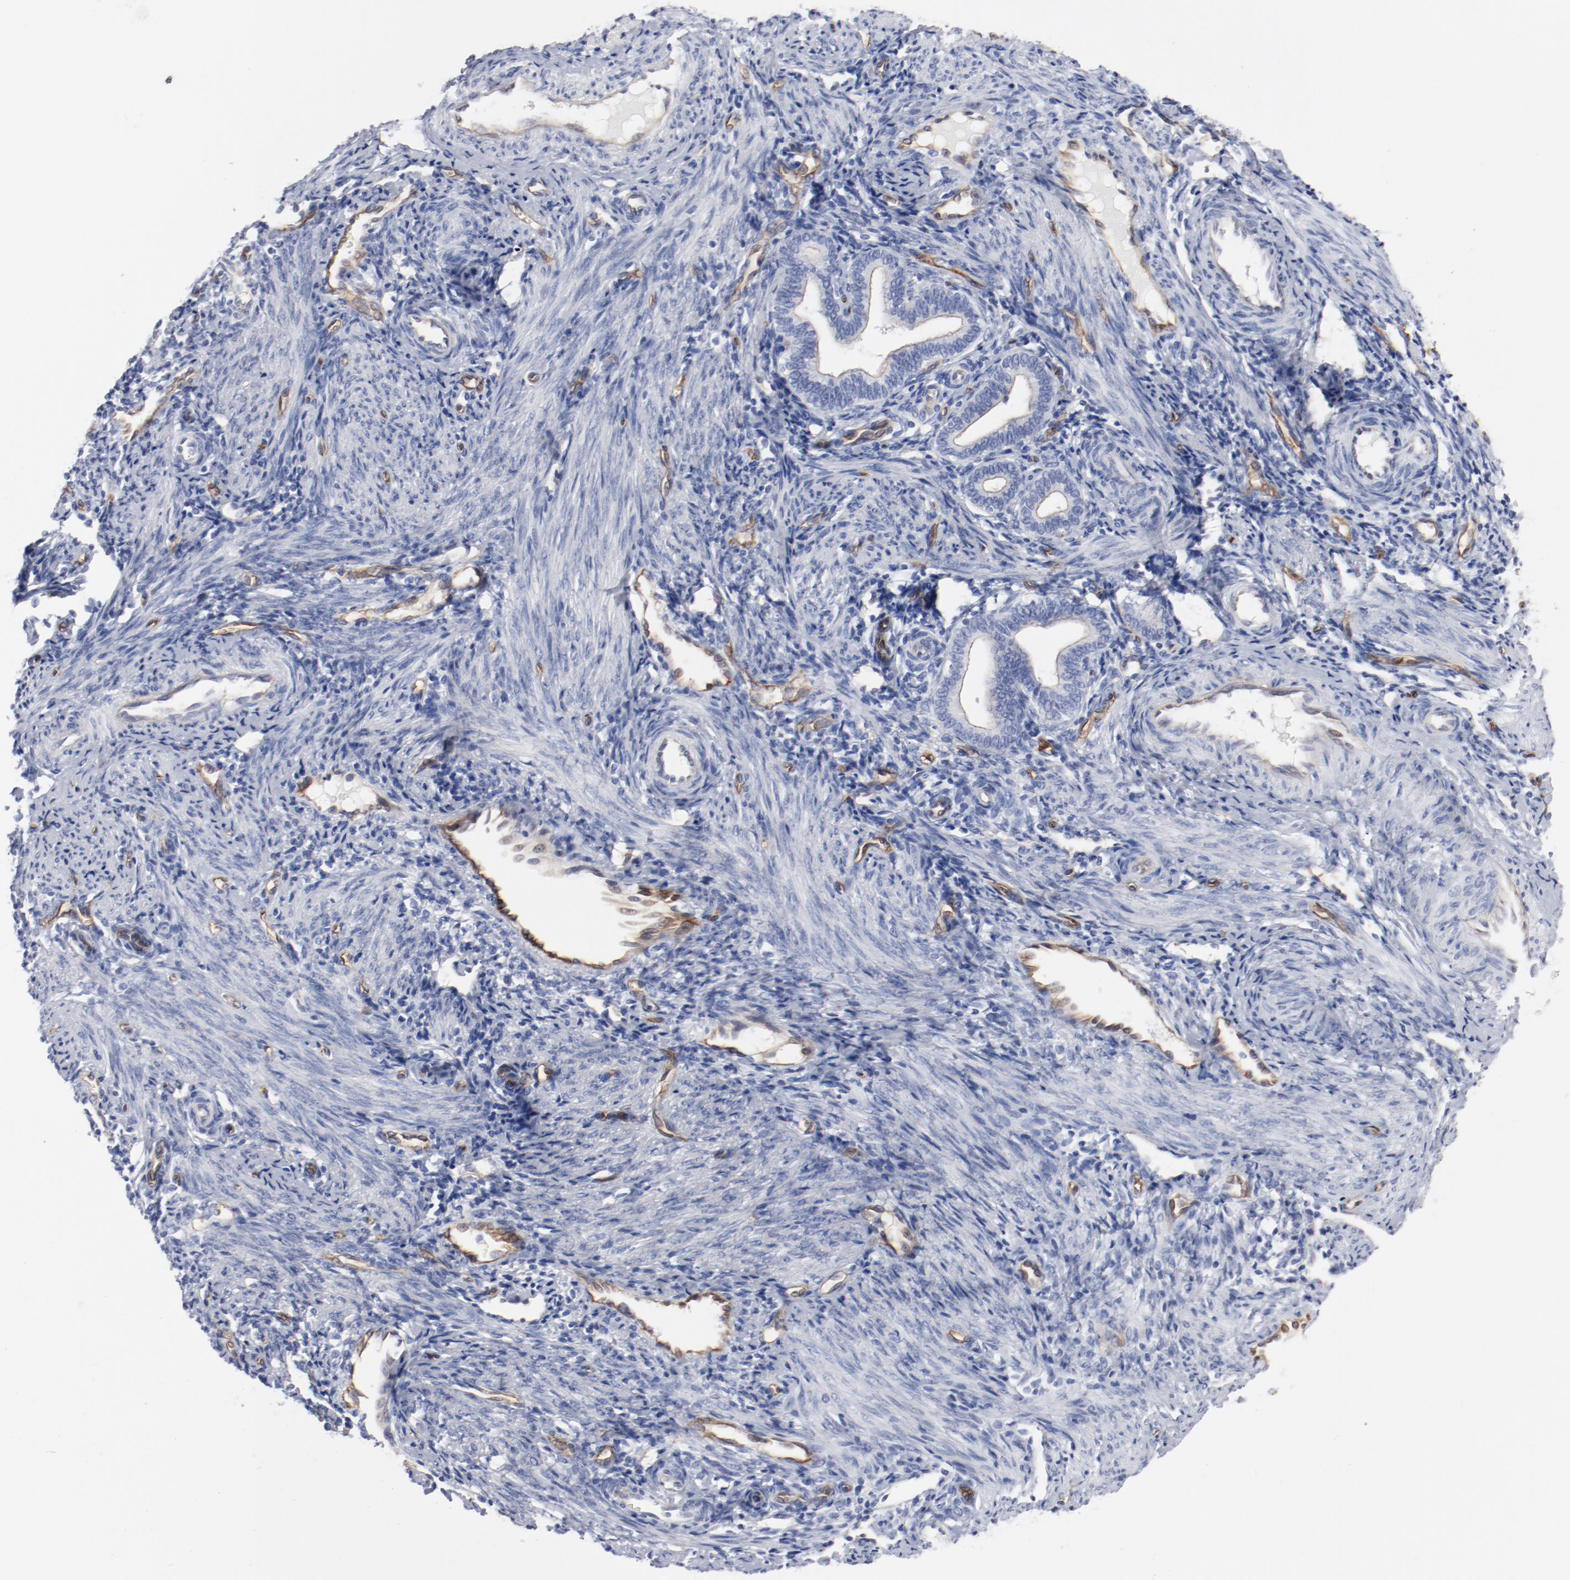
{"staining": {"intensity": "negative", "quantity": "none", "location": "none"}, "tissue": "endometrium", "cell_type": "Cells in endometrial stroma", "image_type": "normal", "snomed": [{"axis": "morphology", "description": "Normal tissue, NOS"}, {"axis": "topography", "description": "Uterus"}, {"axis": "topography", "description": "Endometrium"}], "caption": "High magnification brightfield microscopy of benign endometrium stained with DAB (3,3'-diaminobenzidine) (brown) and counterstained with hematoxylin (blue): cells in endometrial stroma show no significant staining. (Brightfield microscopy of DAB immunohistochemistry at high magnification).", "gene": "SHANK3", "patient": {"sex": "female", "age": 33}}